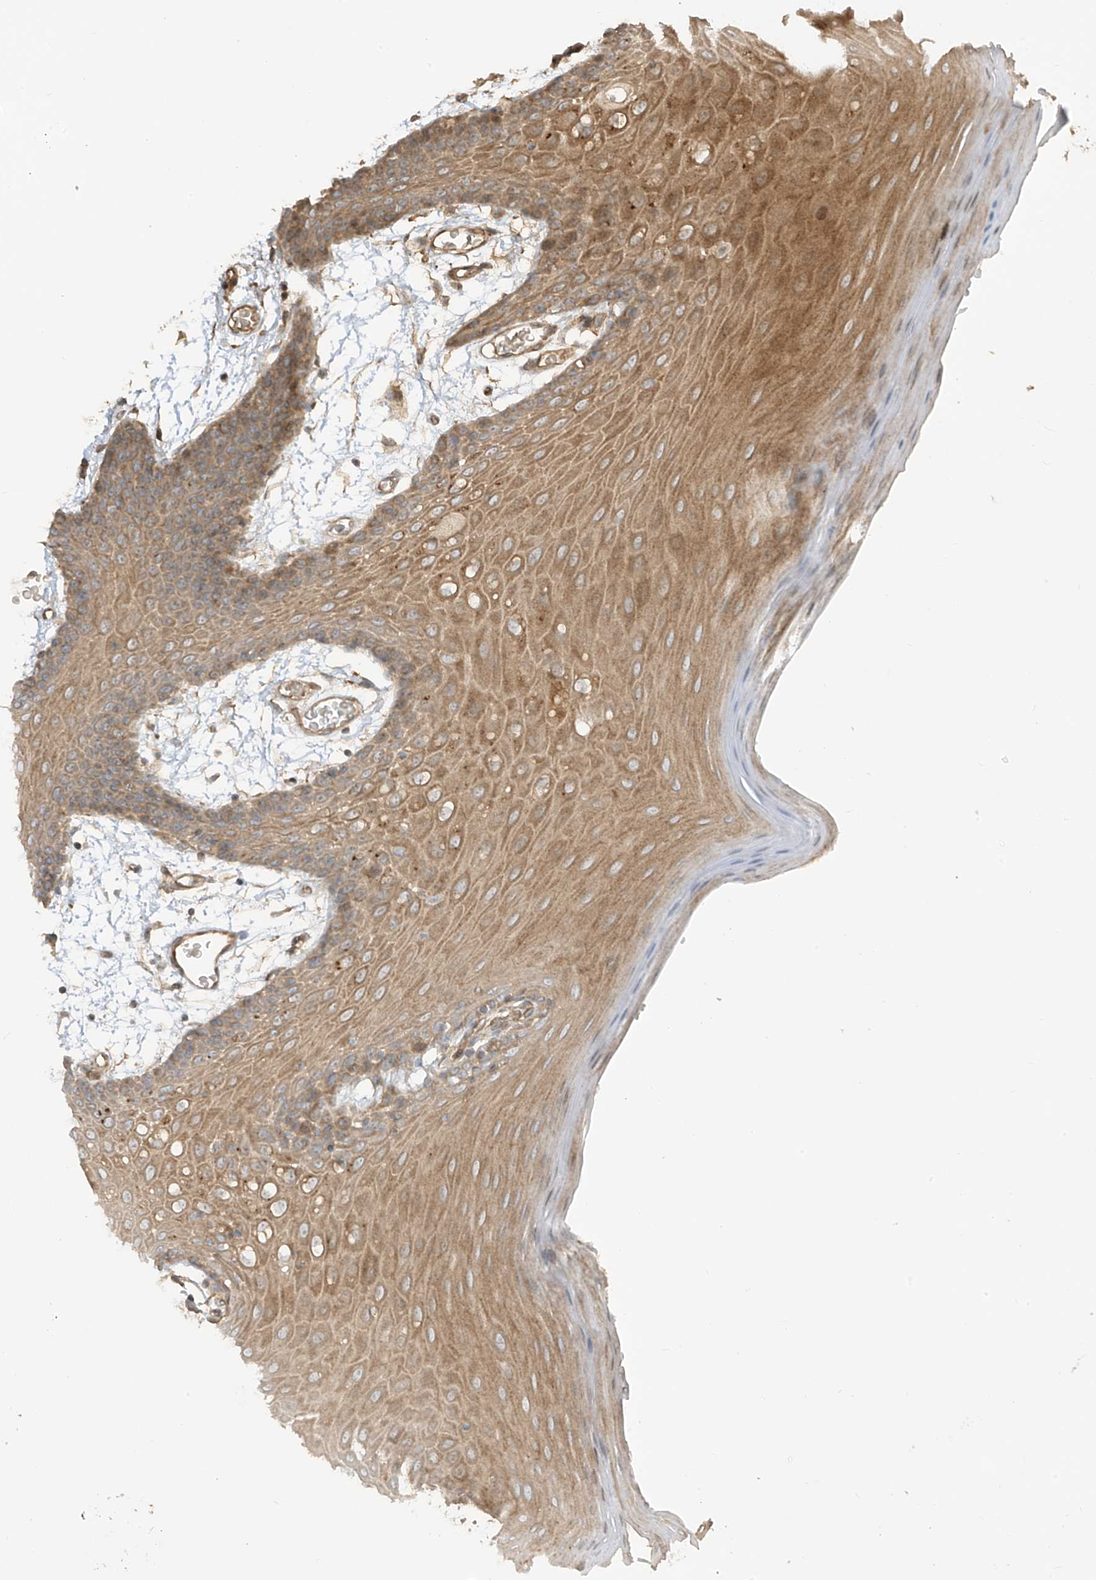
{"staining": {"intensity": "moderate", "quantity": ">75%", "location": "cytoplasmic/membranous"}, "tissue": "oral mucosa", "cell_type": "Squamous epithelial cells", "image_type": "normal", "snomed": [{"axis": "morphology", "description": "Normal tissue, NOS"}, {"axis": "topography", "description": "Skeletal muscle"}, {"axis": "topography", "description": "Oral tissue"}, {"axis": "topography", "description": "Salivary gland"}, {"axis": "topography", "description": "Peripheral nerve tissue"}], "caption": "Immunohistochemistry micrograph of unremarkable oral mucosa stained for a protein (brown), which demonstrates medium levels of moderate cytoplasmic/membranous expression in approximately >75% of squamous epithelial cells.", "gene": "ENTR1", "patient": {"sex": "male", "age": 54}}